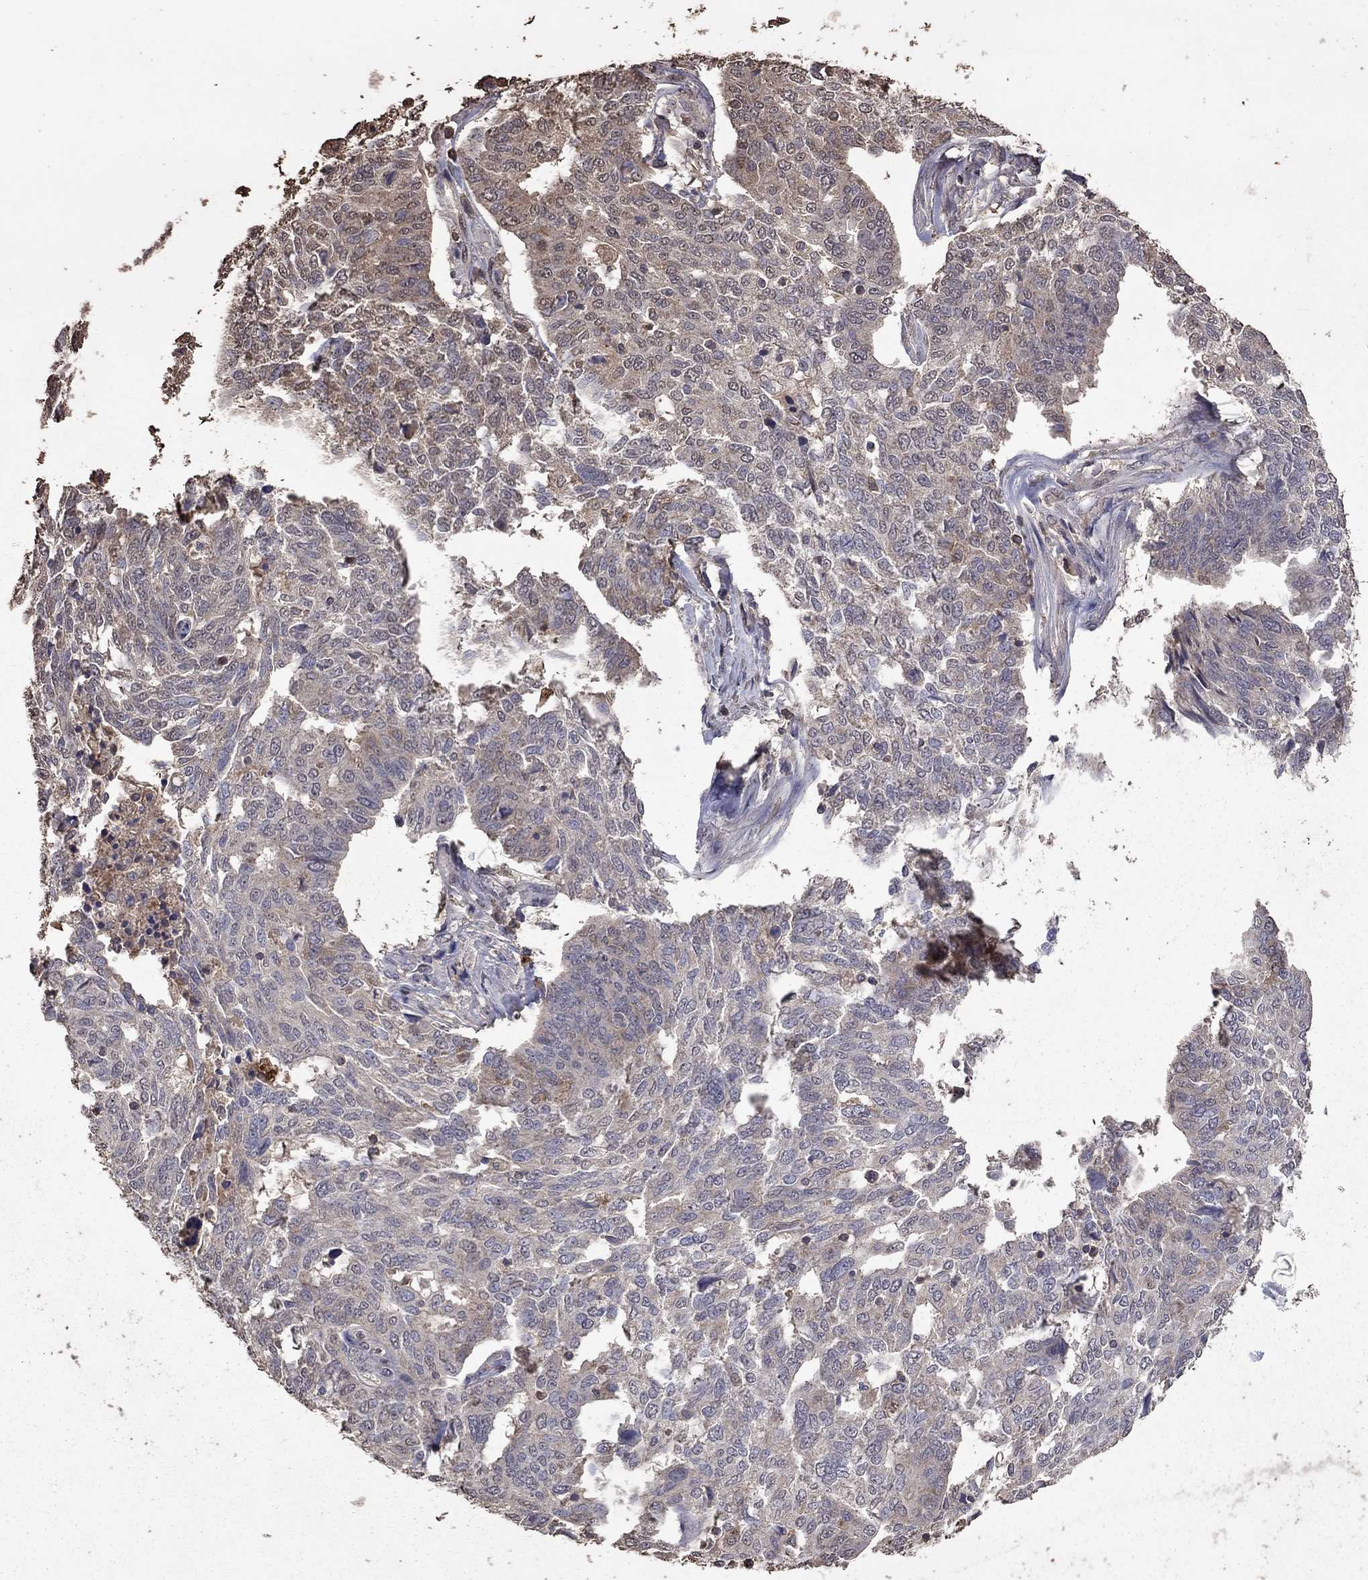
{"staining": {"intensity": "negative", "quantity": "none", "location": "none"}, "tissue": "ovarian cancer", "cell_type": "Tumor cells", "image_type": "cancer", "snomed": [{"axis": "morphology", "description": "Cystadenocarcinoma, serous, NOS"}, {"axis": "topography", "description": "Ovary"}], "caption": "IHC image of human ovarian cancer stained for a protein (brown), which exhibits no staining in tumor cells.", "gene": "SERPINA5", "patient": {"sex": "female", "age": 67}}